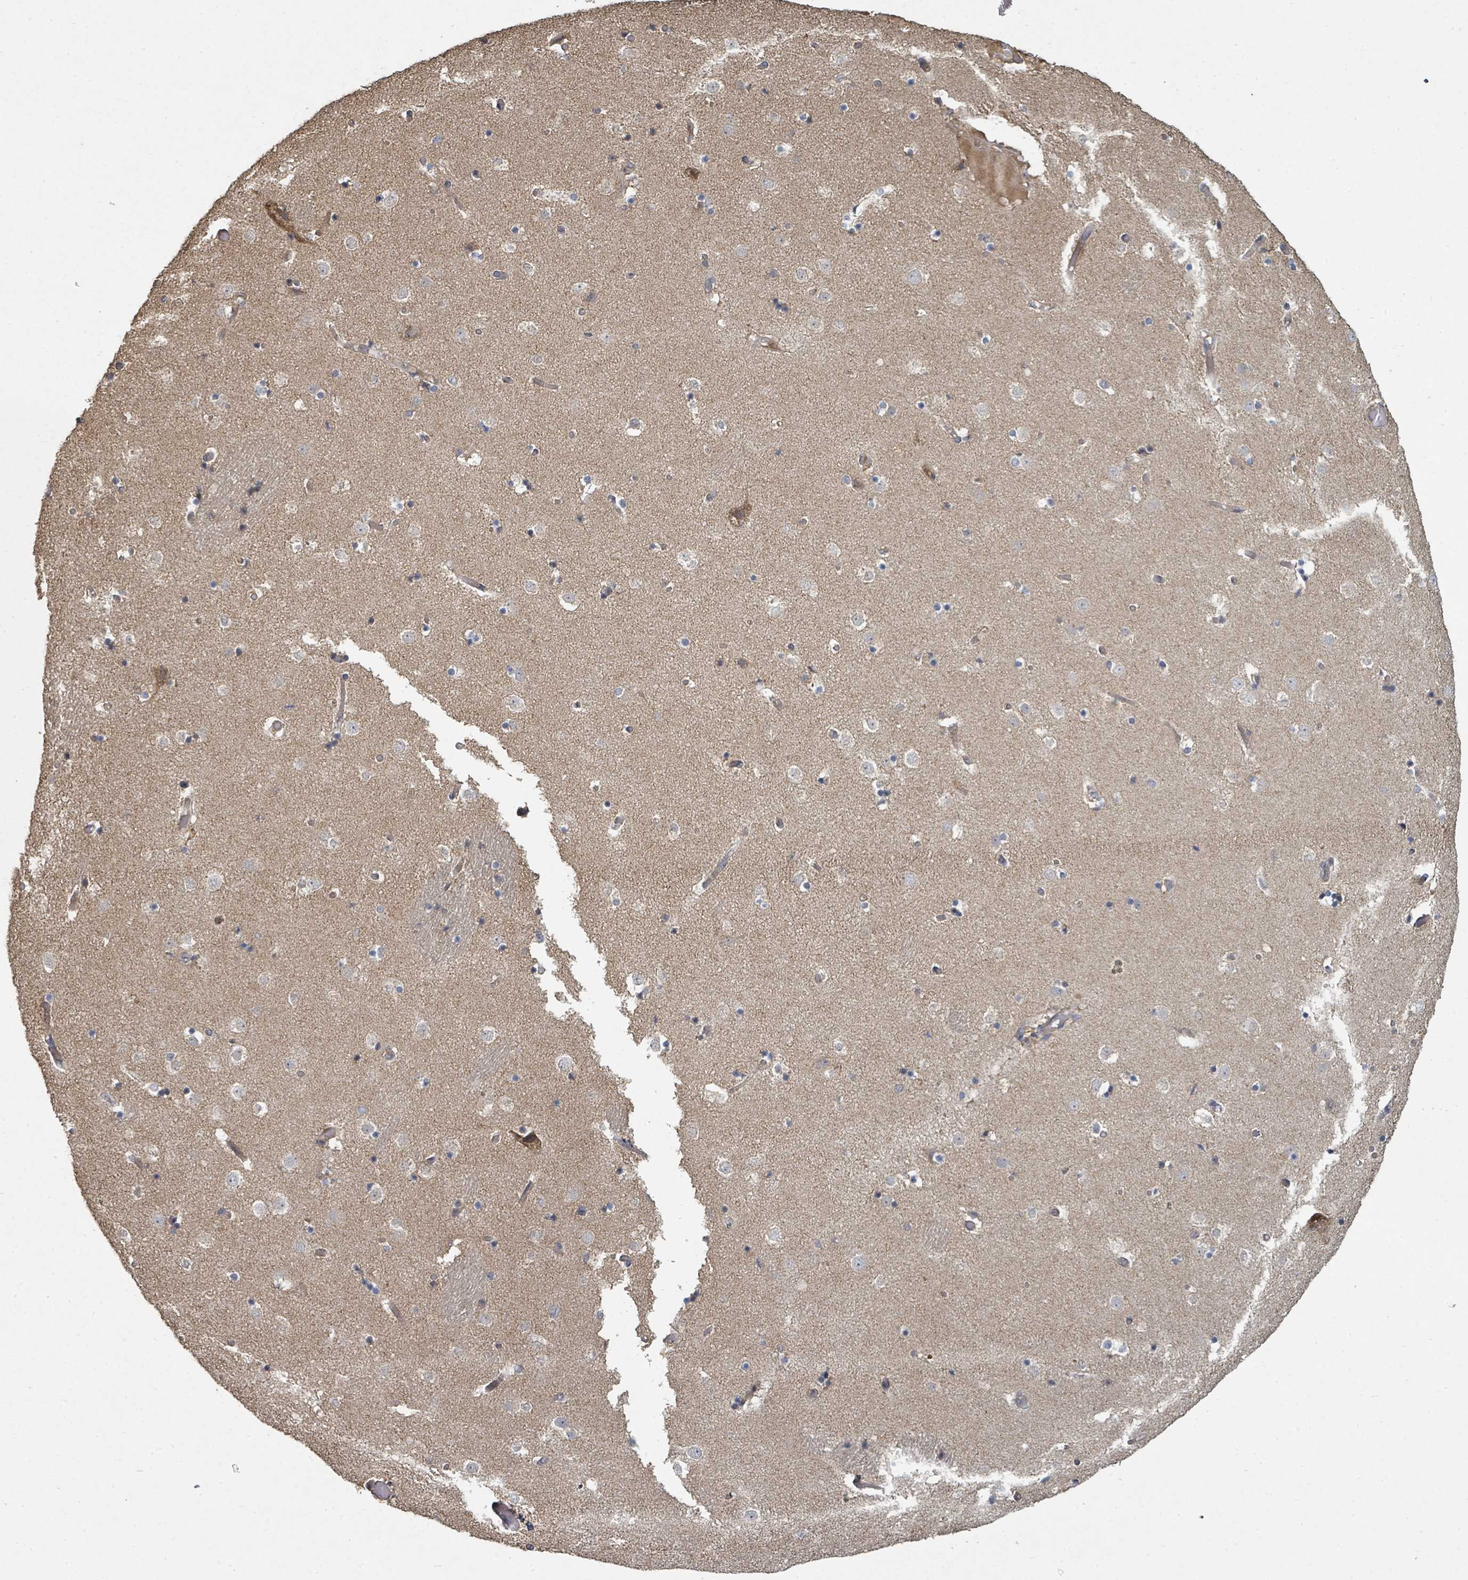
{"staining": {"intensity": "negative", "quantity": "none", "location": "none"}, "tissue": "caudate", "cell_type": "Glial cells", "image_type": "normal", "snomed": [{"axis": "morphology", "description": "Normal tissue, NOS"}, {"axis": "topography", "description": "Lateral ventricle wall"}], "caption": "Protein analysis of benign caudate exhibits no significant staining in glial cells. (Immunohistochemistry (ihc), brightfield microscopy, high magnification).", "gene": "WDFY1", "patient": {"sex": "female", "age": 52}}